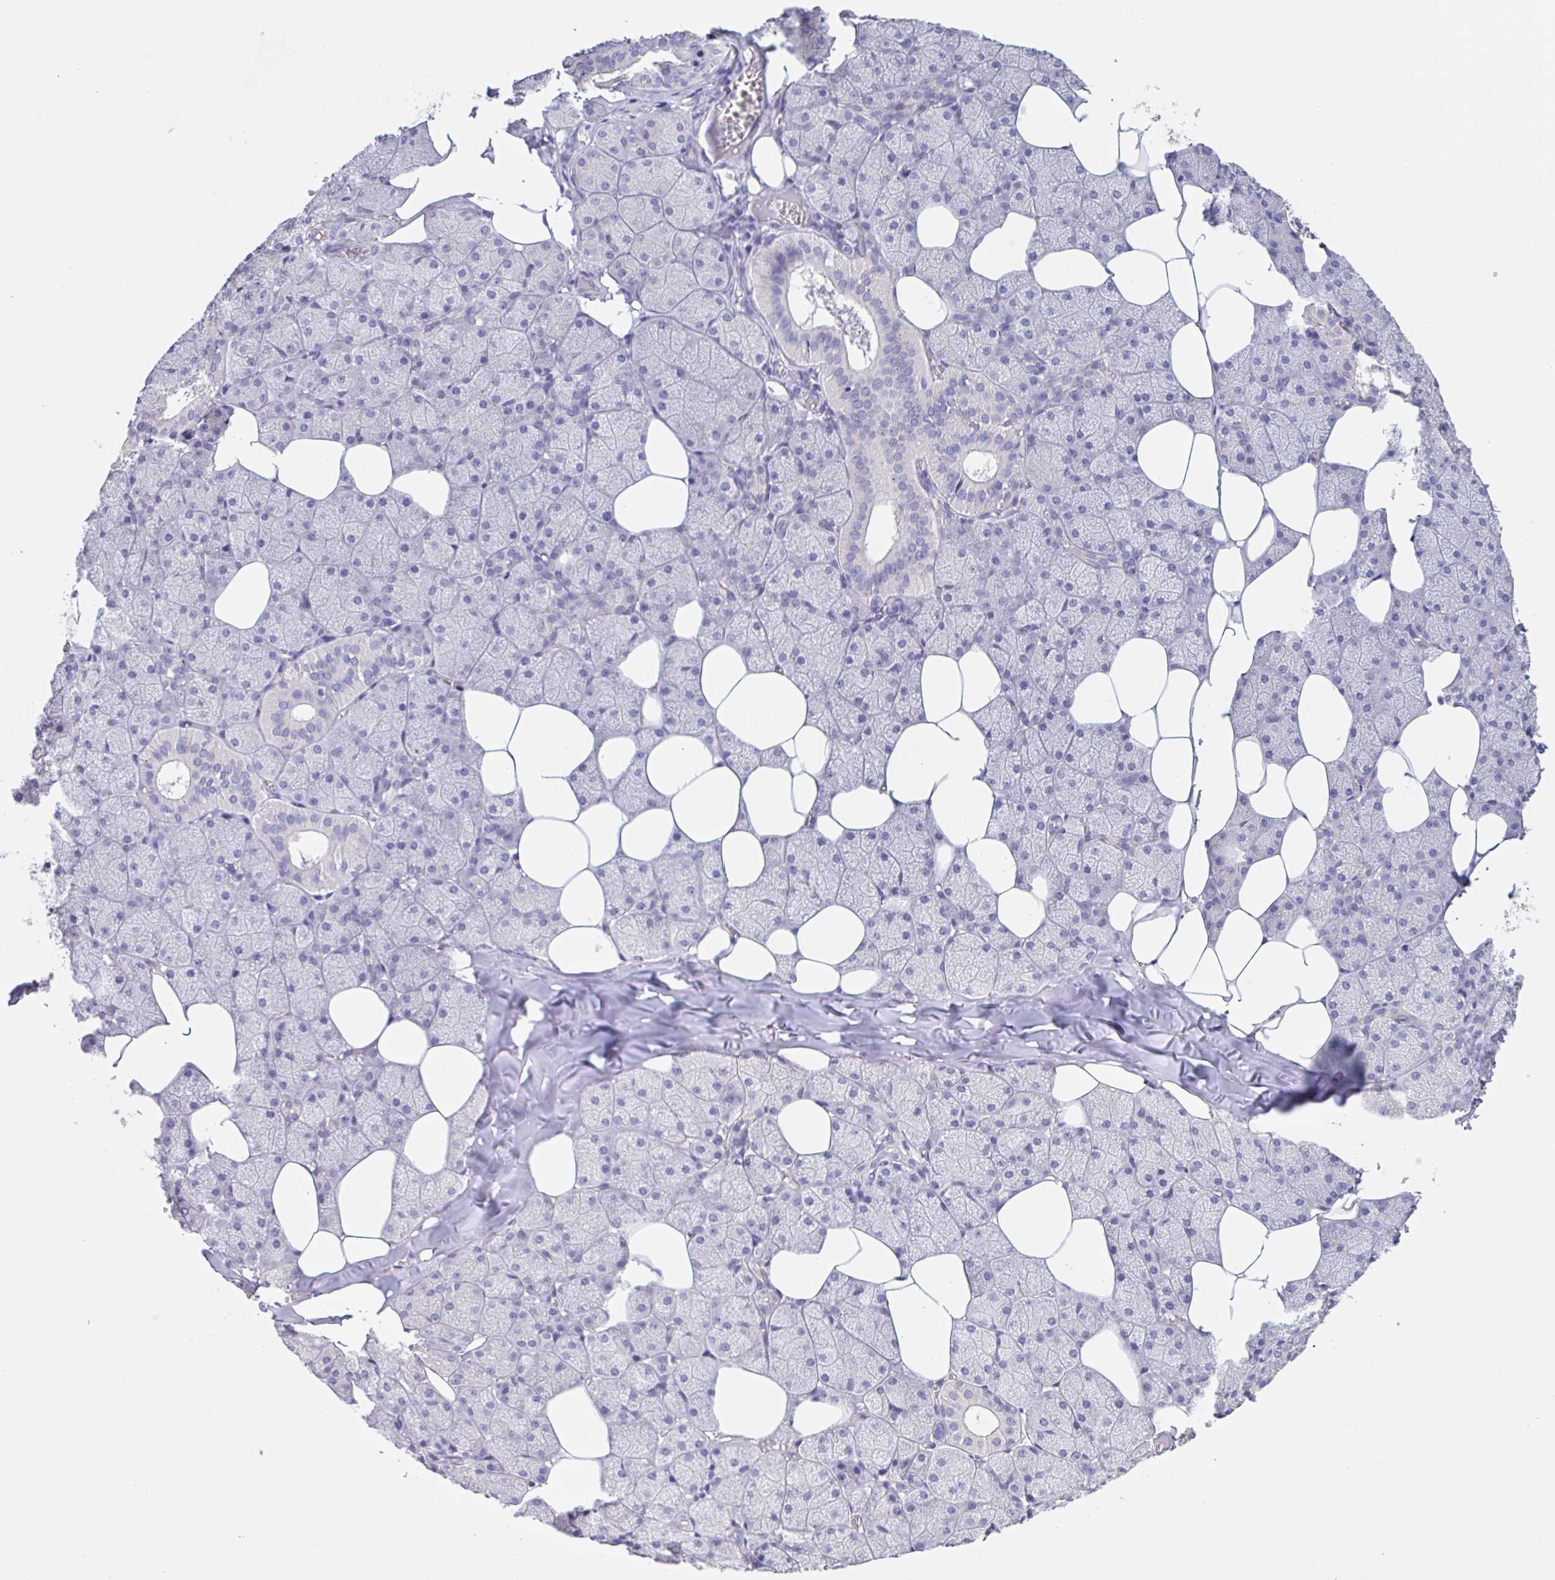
{"staining": {"intensity": "negative", "quantity": "none", "location": "none"}, "tissue": "salivary gland", "cell_type": "Glandular cells", "image_type": "normal", "snomed": [{"axis": "morphology", "description": "Normal tissue, NOS"}, {"axis": "topography", "description": "Salivary gland"}, {"axis": "topography", "description": "Peripheral nerve tissue"}], "caption": "Salivary gland stained for a protein using immunohistochemistry (IHC) exhibits no expression glandular cells.", "gene": "CHMP5", "patient": {"sex": "male", "age": 38}}